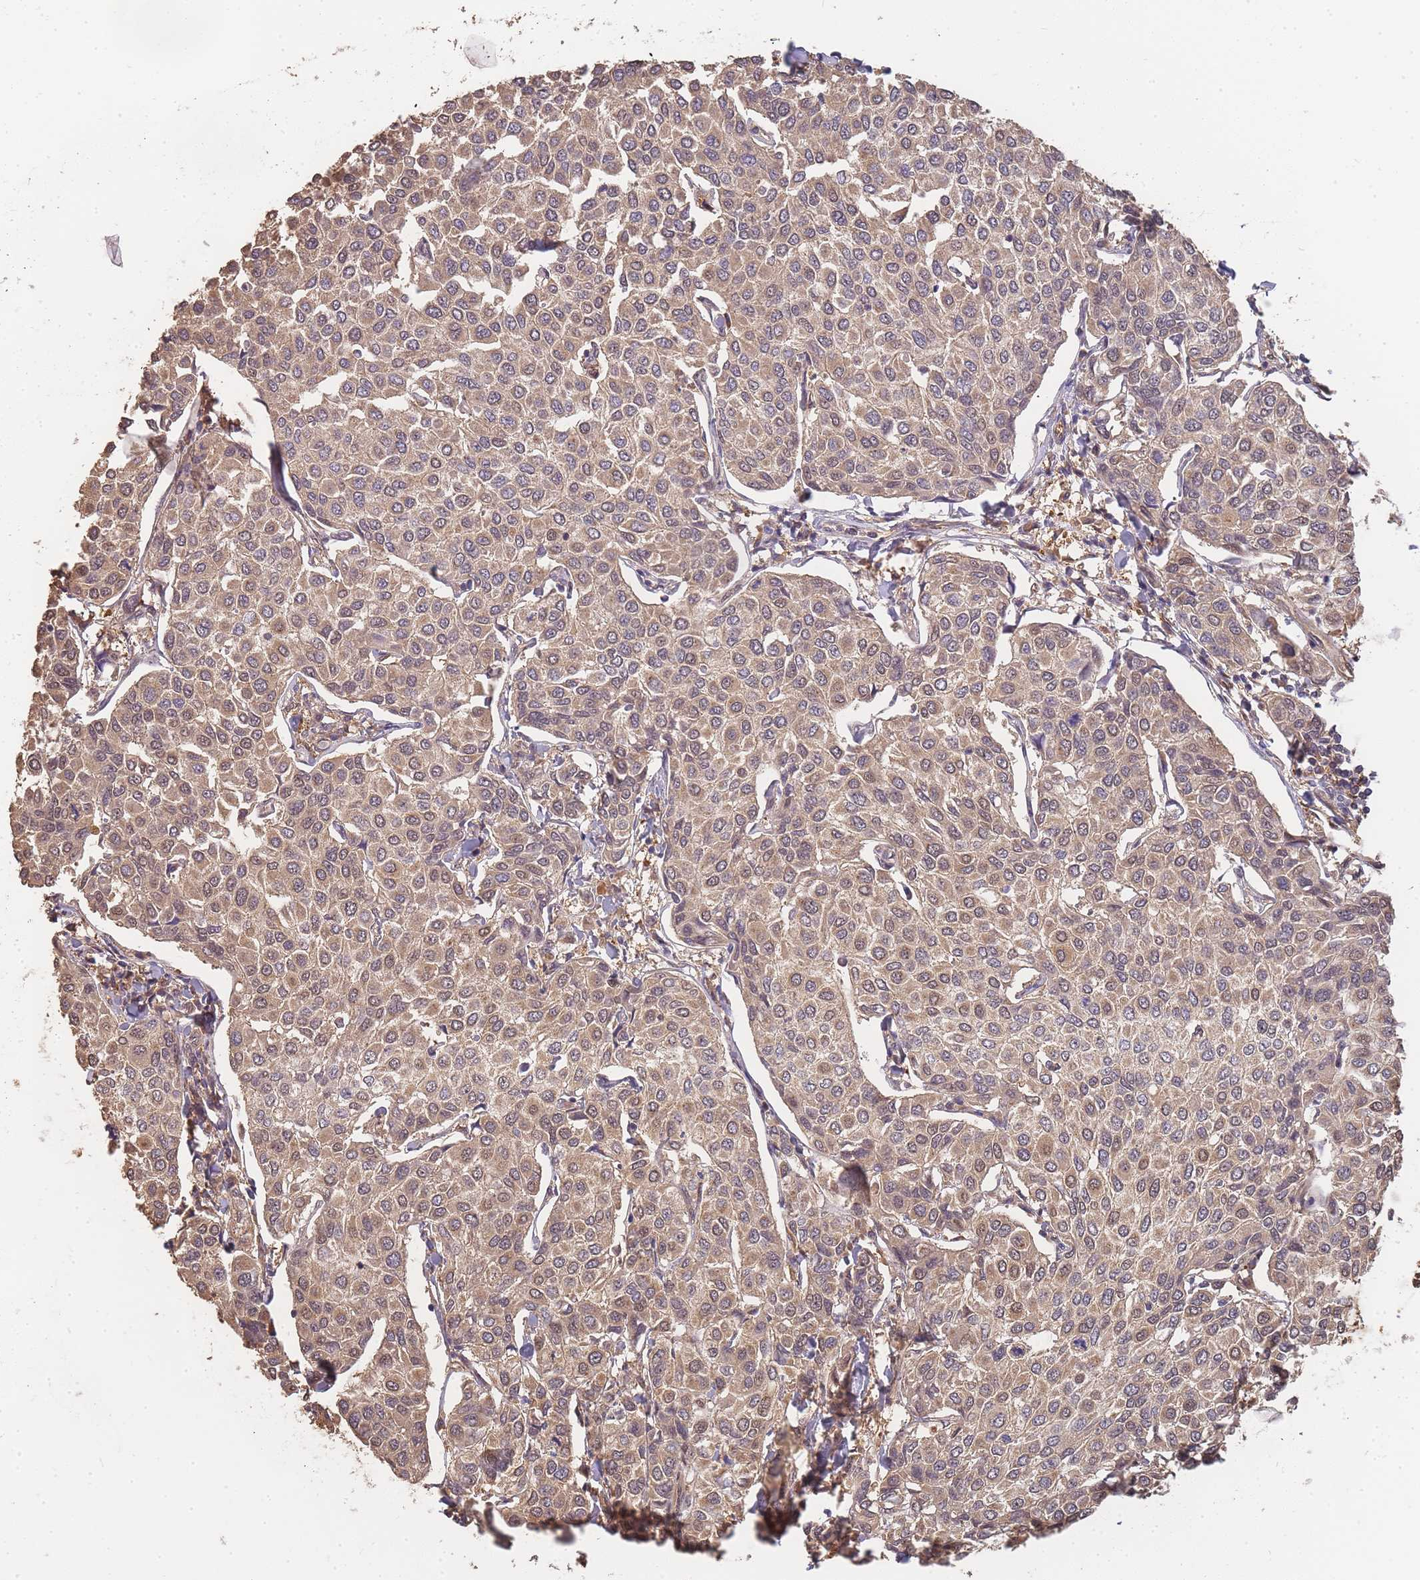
{"staining": {"intensity": "moderate", "quantity": ">75%", "location": "cytoplasmic/membranous,nuclear"}, "tissue": "breast cancer", "cell_type": "Tumor cells", "image_type": "cancer", "snomed": [{"axis": "morphology", "description": "Duct carcinoma"}, {"axis": "topography", "description": "Breast"}], "caption": "The micrograph displays staining of breast cancer (intraductal carcinoma), revealing moderate cytoplasmic/membranous and nuclear protein staining (brown color) within tumor cells.", "gene": "CDKN2AIPNL", "patient": {"sex": "female", "age": 55}}